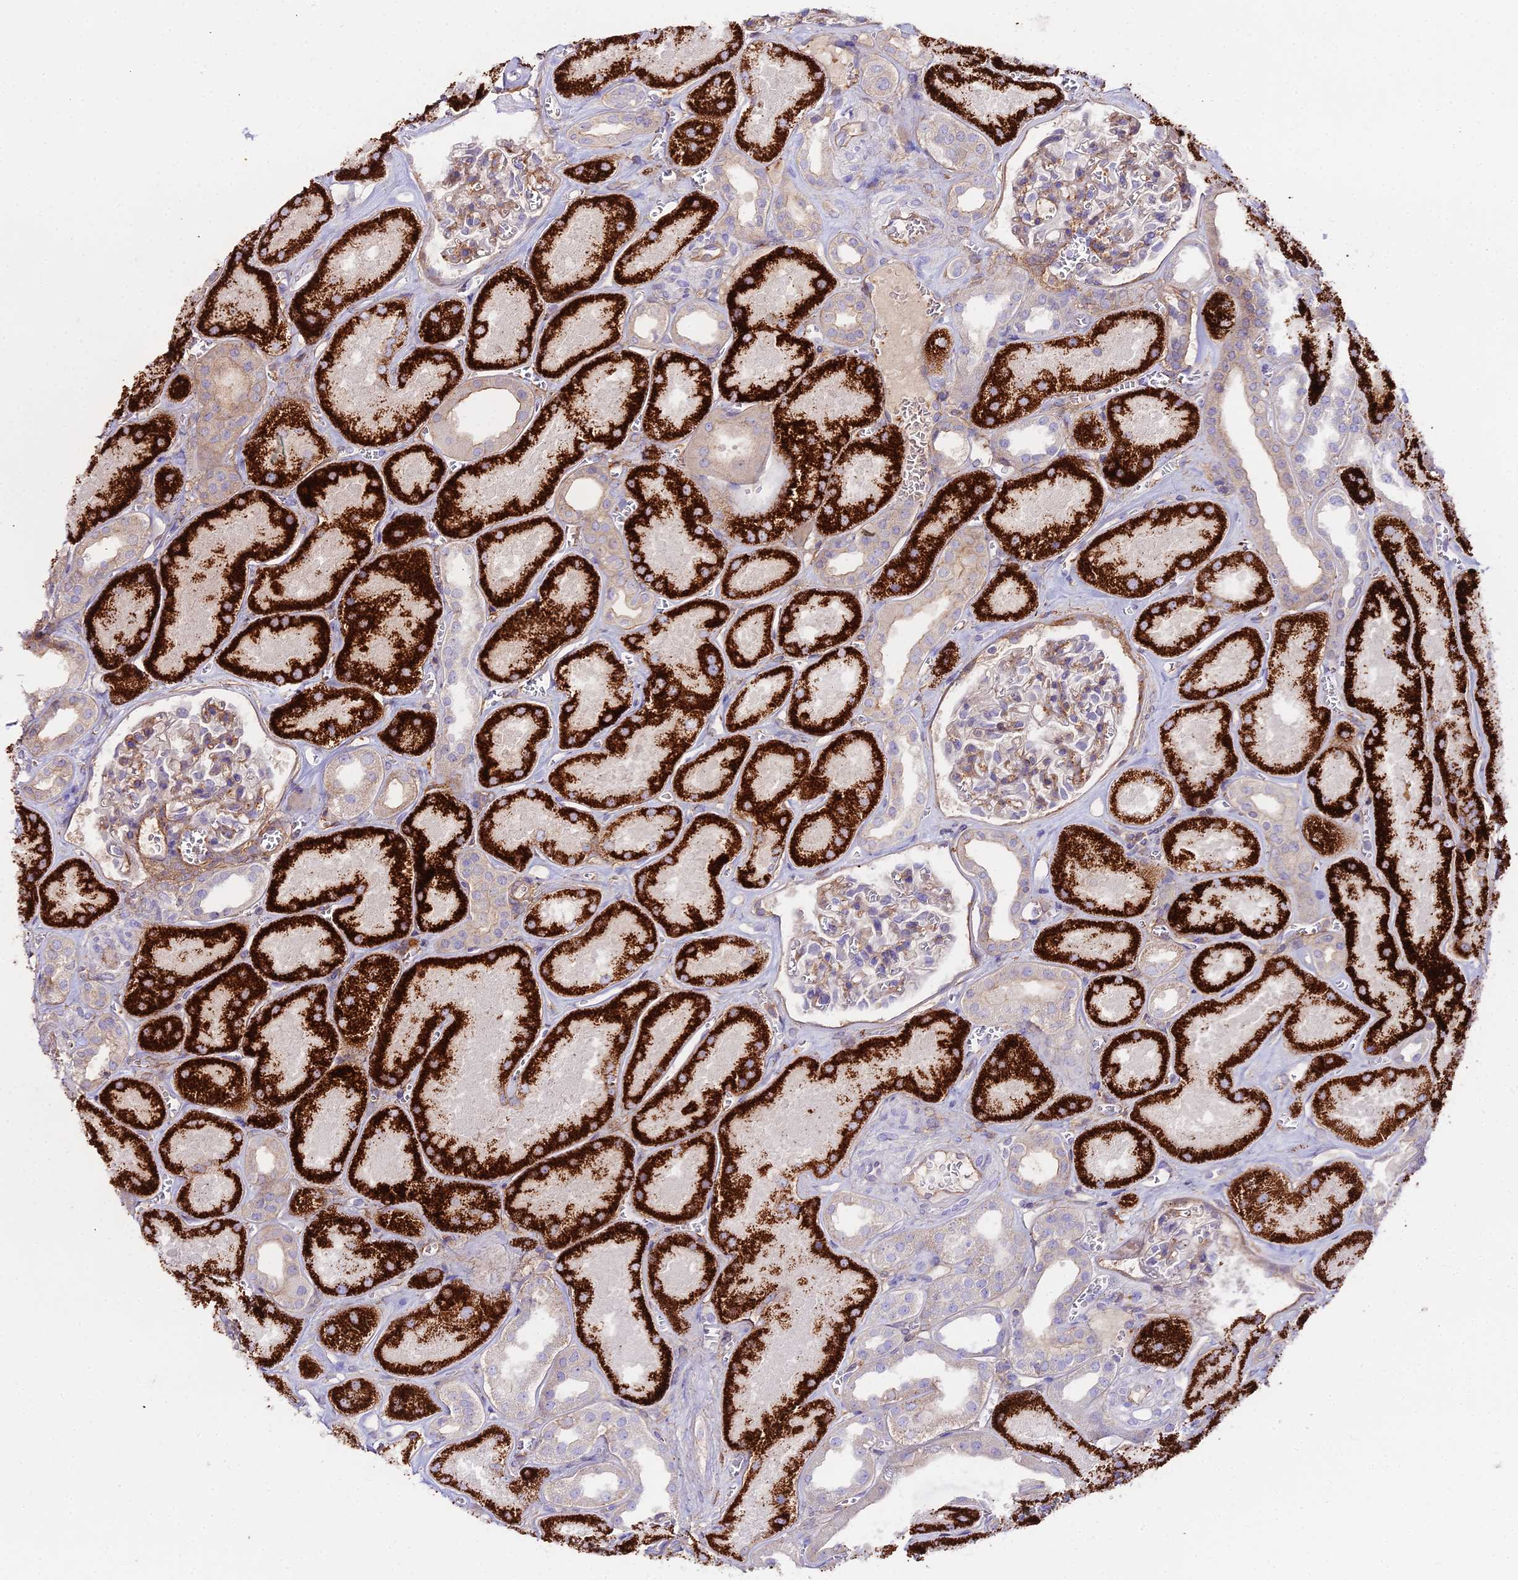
{"staining": {"intensity": "weak", "quantity": "25%-75%", "location": "cytoplasmic/membranous"}, "tissue": "kidney", "cell_type": "Cells in glomeruli", "image_type": "normal", "snomed": [{"axis": "morphology", "description": "Normal tissue, NOS"}, {"axis": "morphology", "description": "Adenocarcinoma, NOS"}, {"axis": "topography", "description": "Kidney"}], "caption": "Normal kidney shows weak cytoplasmic/membranous staining in about 25%-75% of cells in glomeruli Nuclei are stained in blue..", "gene": "GLYAT", "patient": {"sex": "female", "age": 68}}